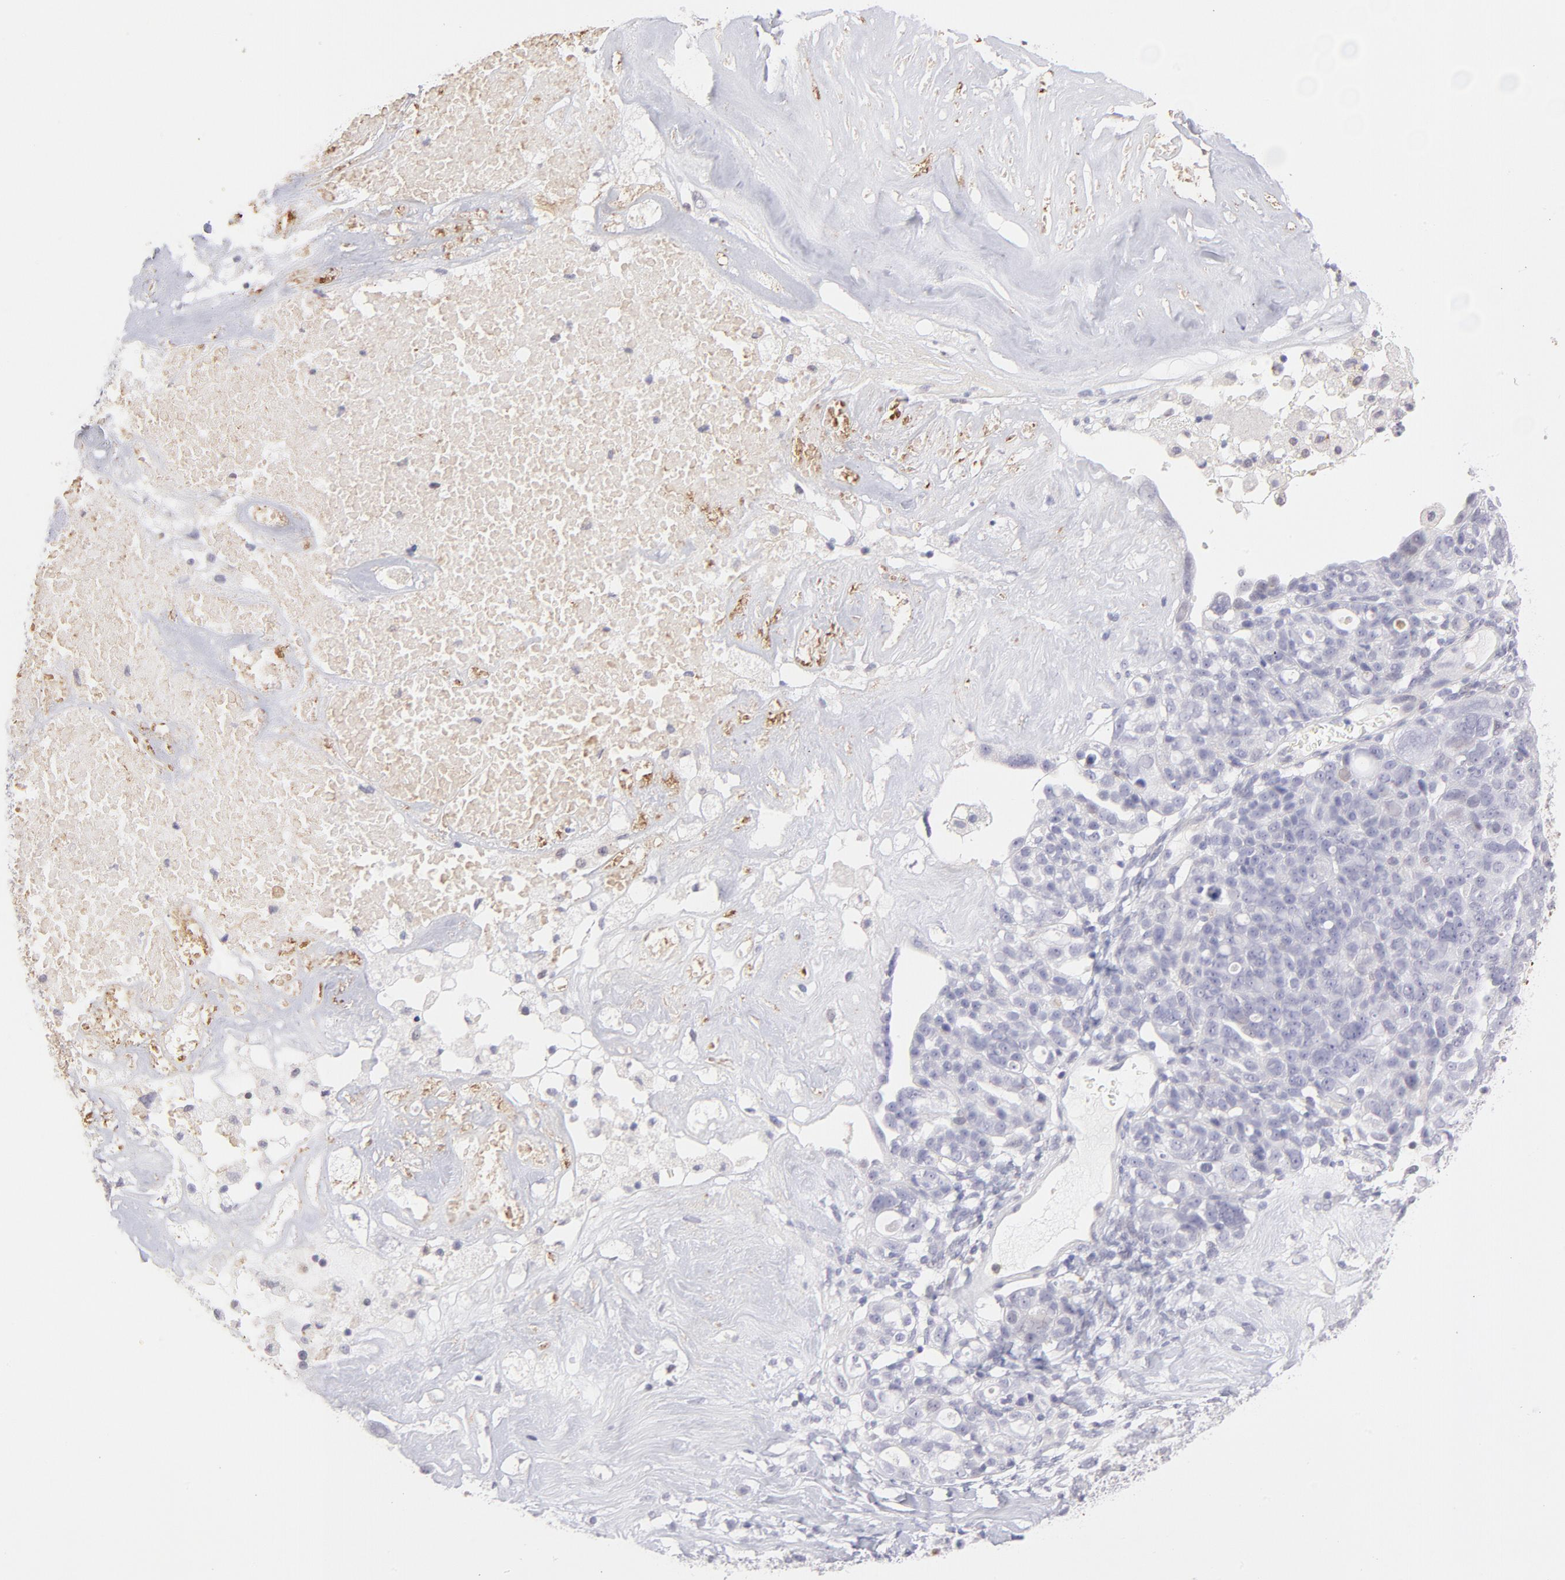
{"staining": {"intensity": "negative", "quantity": "none", "location": "none"}, "tissue": "ovarian cancer", "cell_type": "Tumor cells", "image_type": "cancer", "snomed": [{"axis": "morphology", "description": "Cystadenocarcinoma, serous, NOS"}, {"axis": "topography", "description": "Ovary"}], "caption": "This is a image of immunohistochemistry (IHC) staining of ovarian serous cystadenocarcinoma, which shows no staining in tumor cells.", "gene": "LTB4R", "patient": {"sex": "female", "age": 66}}